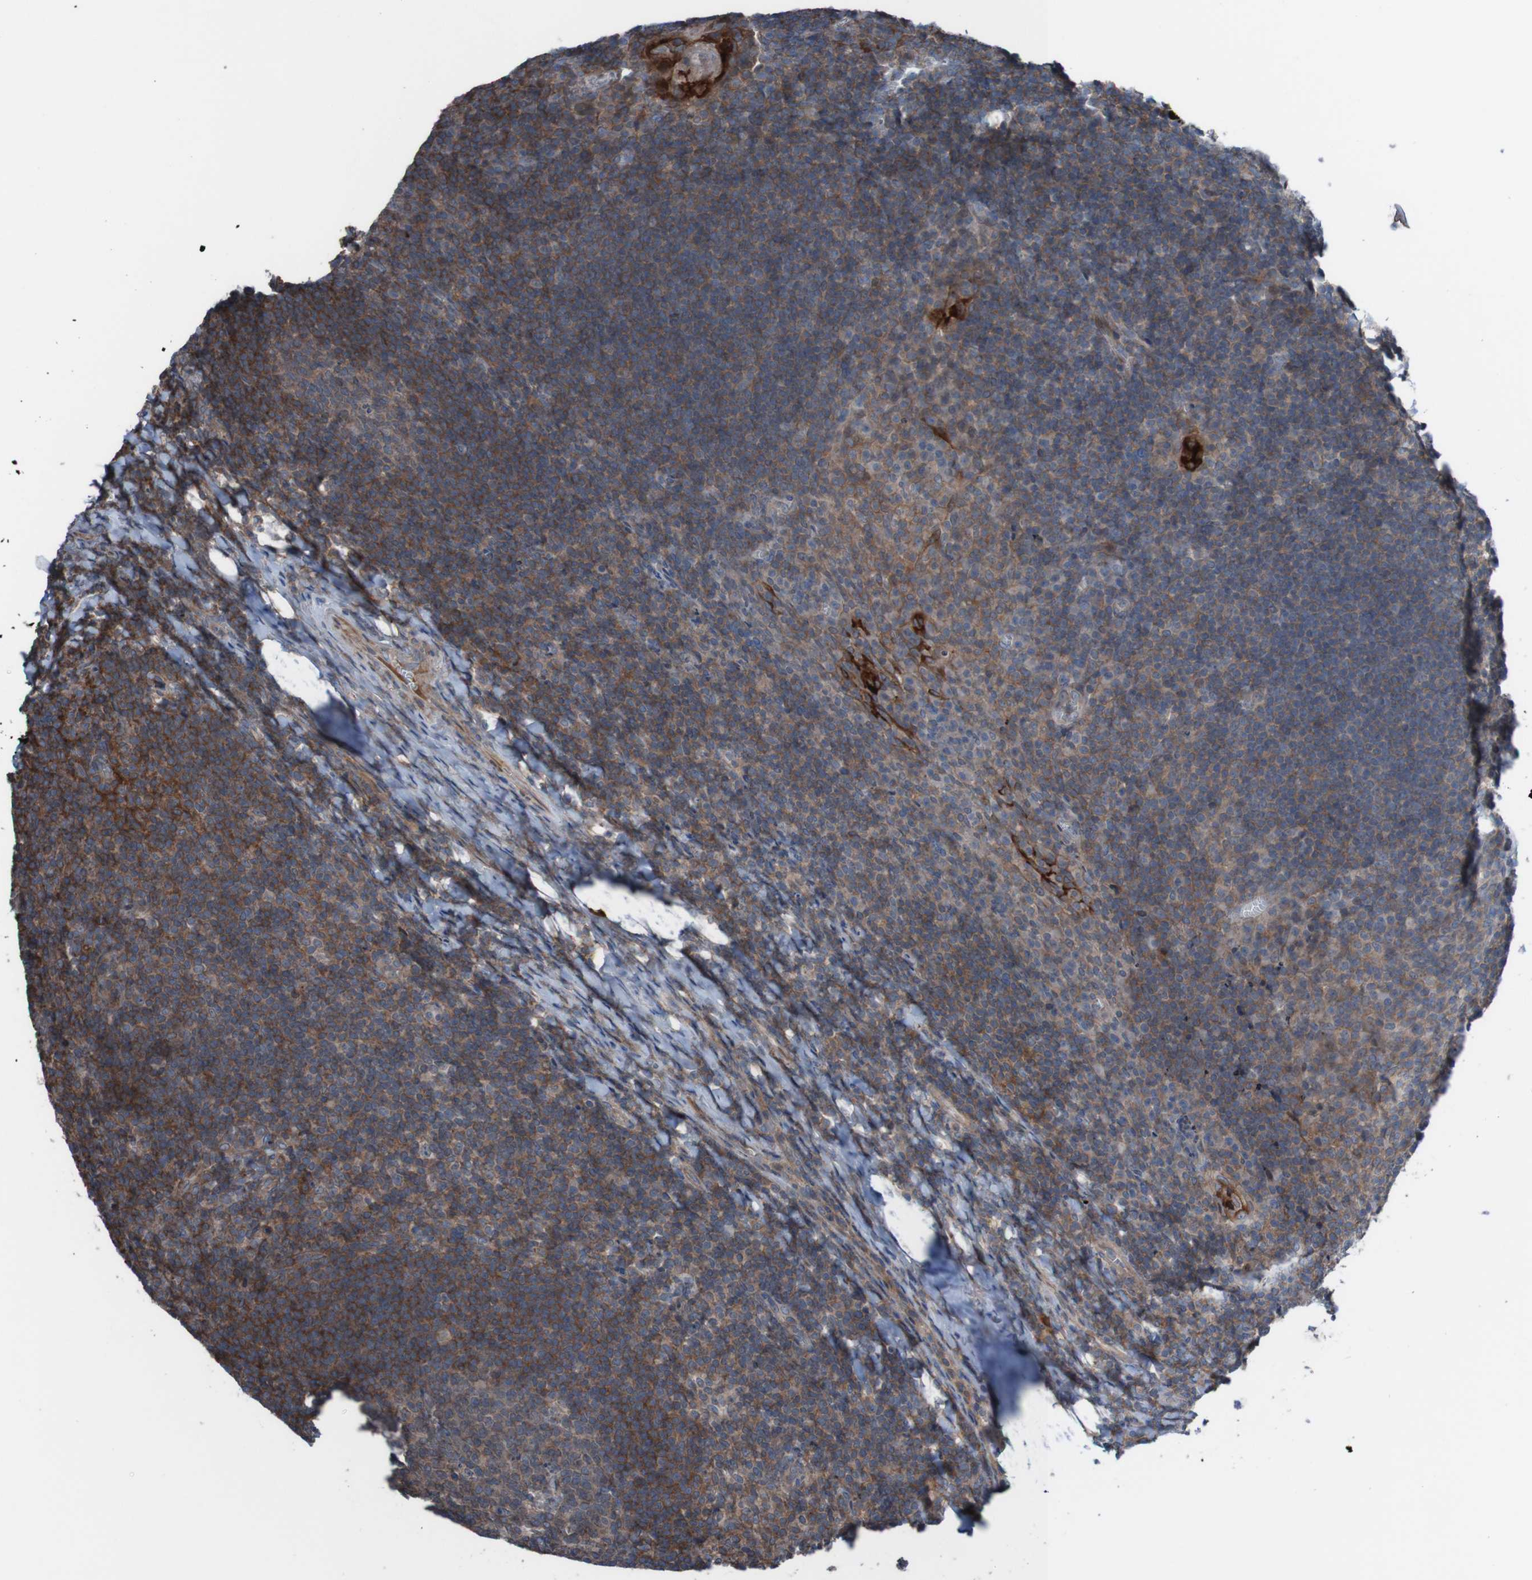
{"staining": {"intensity": "moderate", "quantity": "25%-75%", "location": "cytoplasmic/membranous"}, "tissue": "tonsil", "cell_type": "Germinal center cells", "image_type": "normal", "snomed": [{"axis": "morphology", "description": "Normal tissue, NOS"}, {"axis": "topography", "description": "Tonsil"}], "caption": "DAB immunohistochemical staining of benign tonsil shows moderate cytoplasmic/membranous protein expression in about 25%-75% of germinal center cells.", "gene": "PDGFB", "patient": {"sex": "male", "age": 37}}